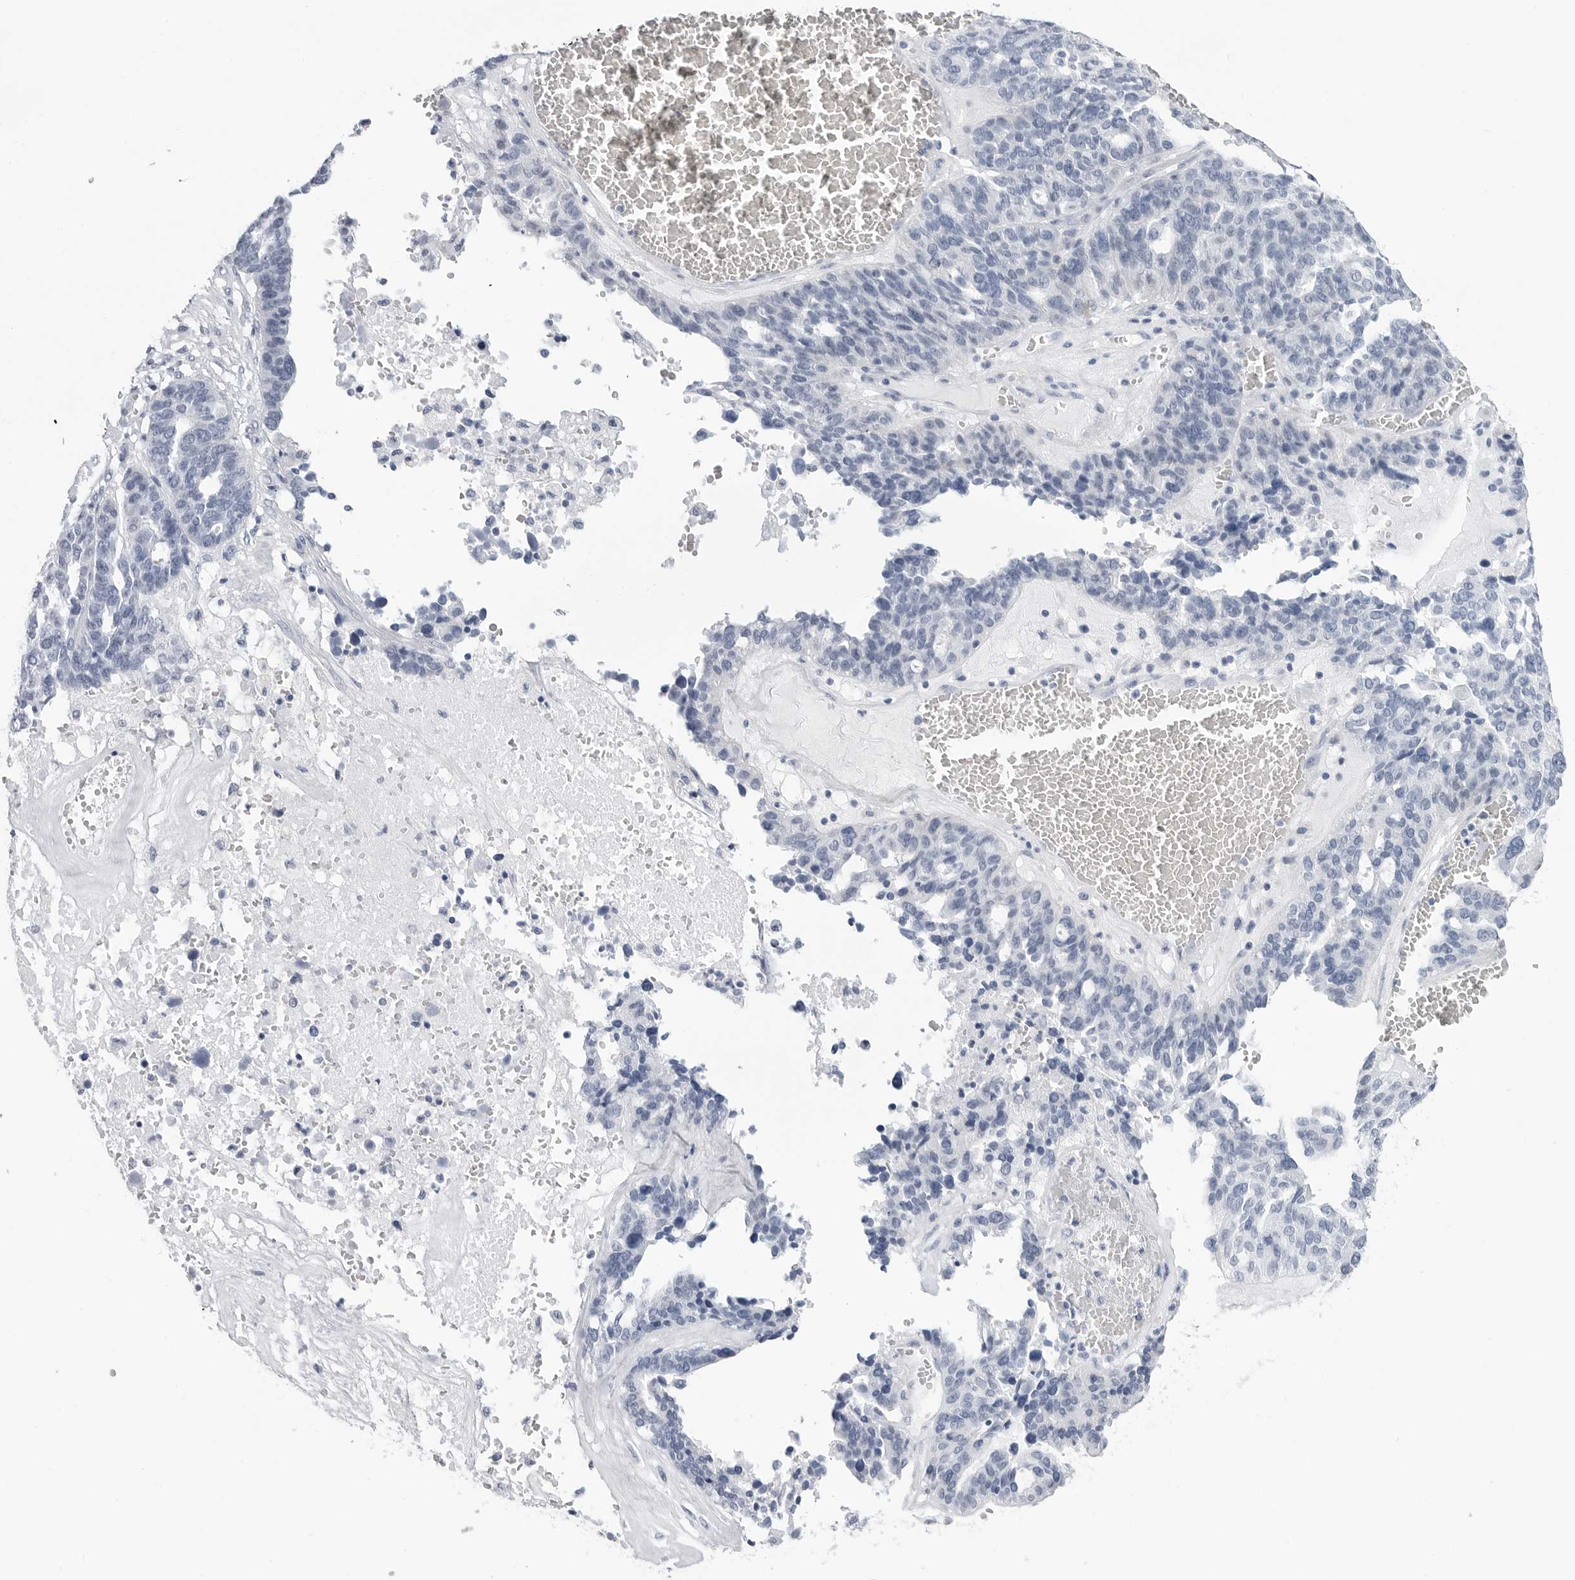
{"staining": {"intensity": "negative", "quantity": "none", "location": "none"}, "tissue": "ovarian cancer", "cell_type": "Tumor cells", "image_type": "cancer", "snomed": [{"axis": "morphology", "description": "Cystadenocarcinoma, serous, NOS"}, {"axis": "topography", "description": "Ovary"}], "caption": "The photomicrograph shows no significant expression in tumor cells of ovarian cancer.", "gene": "HSPB7", "patient": {"sex": "female", "age": 59}}